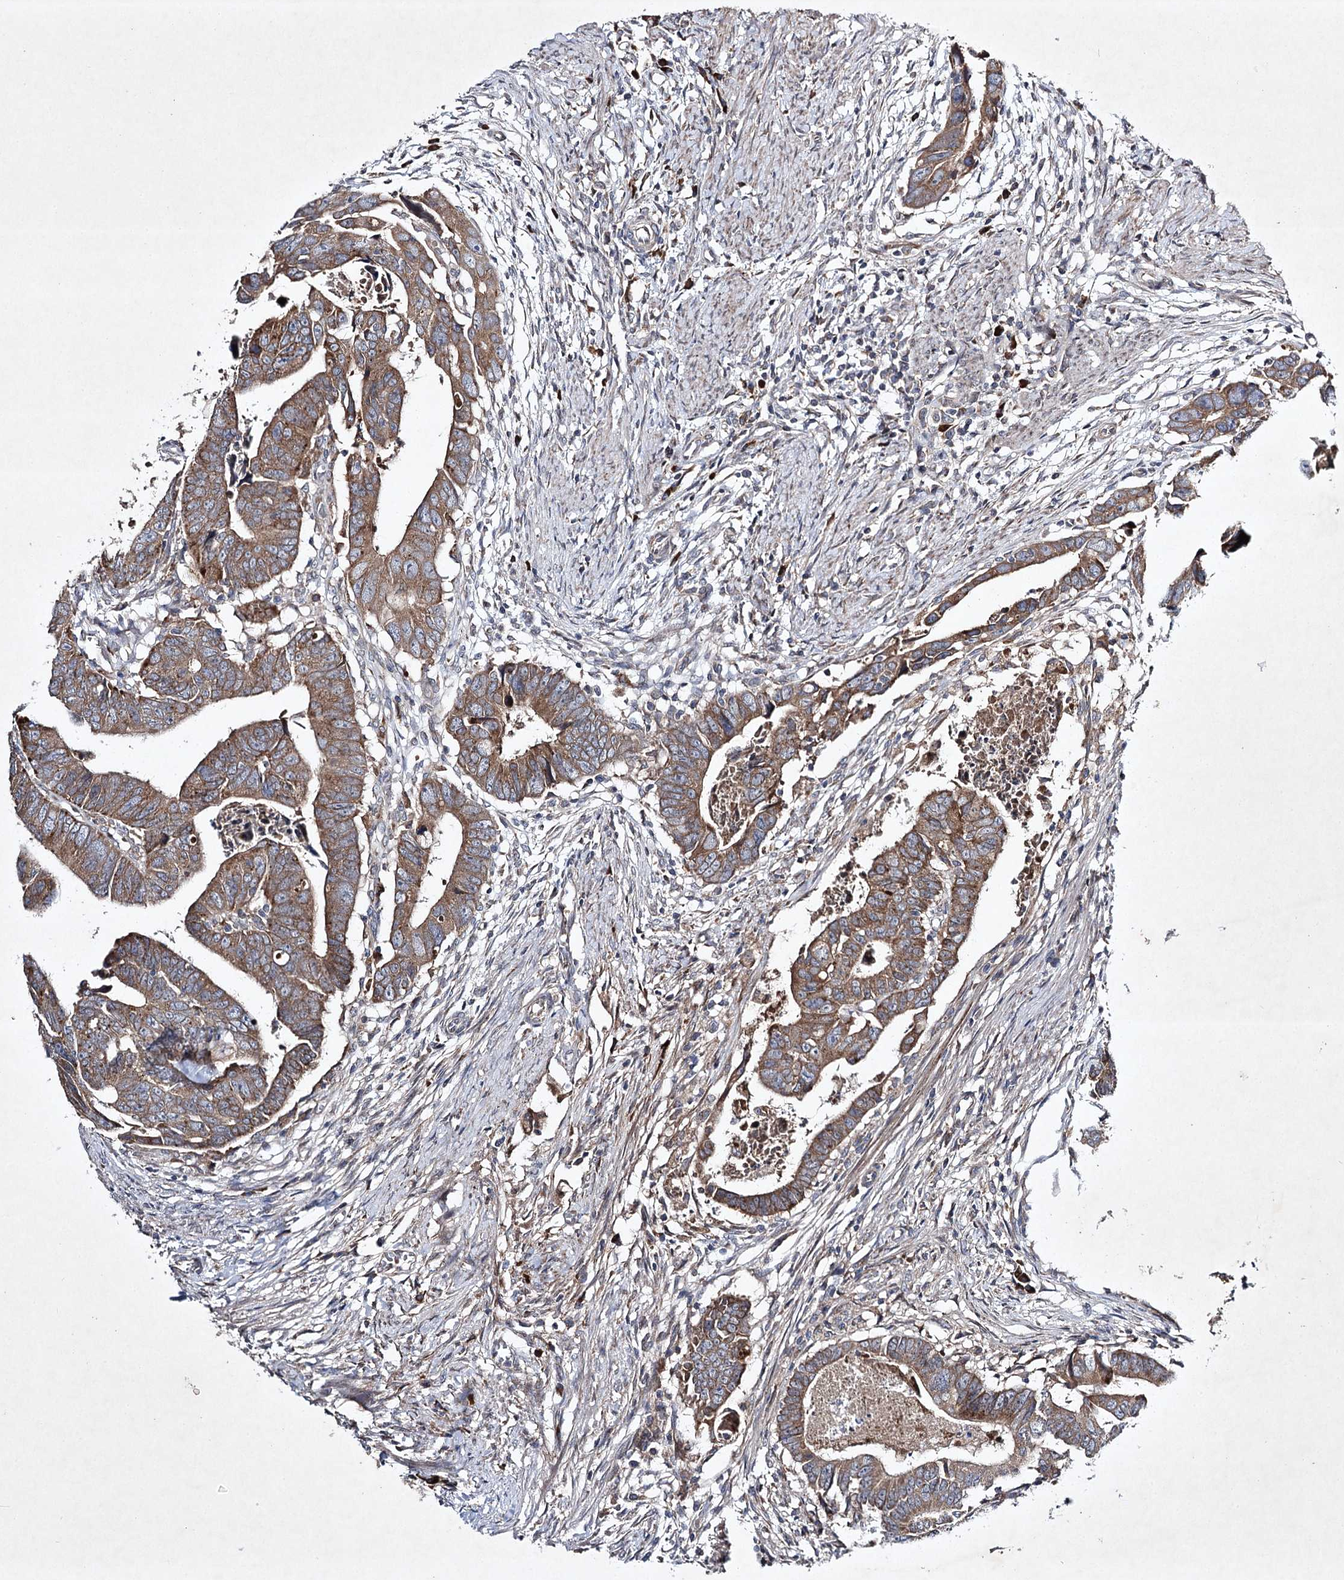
{"staining": {"intensity": "moderate", "quantity": ">75%", "location": "cytoplasmic/membranous"}, "tissue": "colorectal cancer", "cell_type": "Tumor cells", "image_type": "cancer", "snomed": [{"axis": "morphology", "description": "Adenocarcinoma, NOS"}, {"axis": "topography", "description": "Rectum"}], "caption": "Human colorectal adenocarcinoma stained with a protein marker reveals moderate staining in tumor cells.", "gene": "ALG9", "patient": {"sex": "female", "age": 65}}